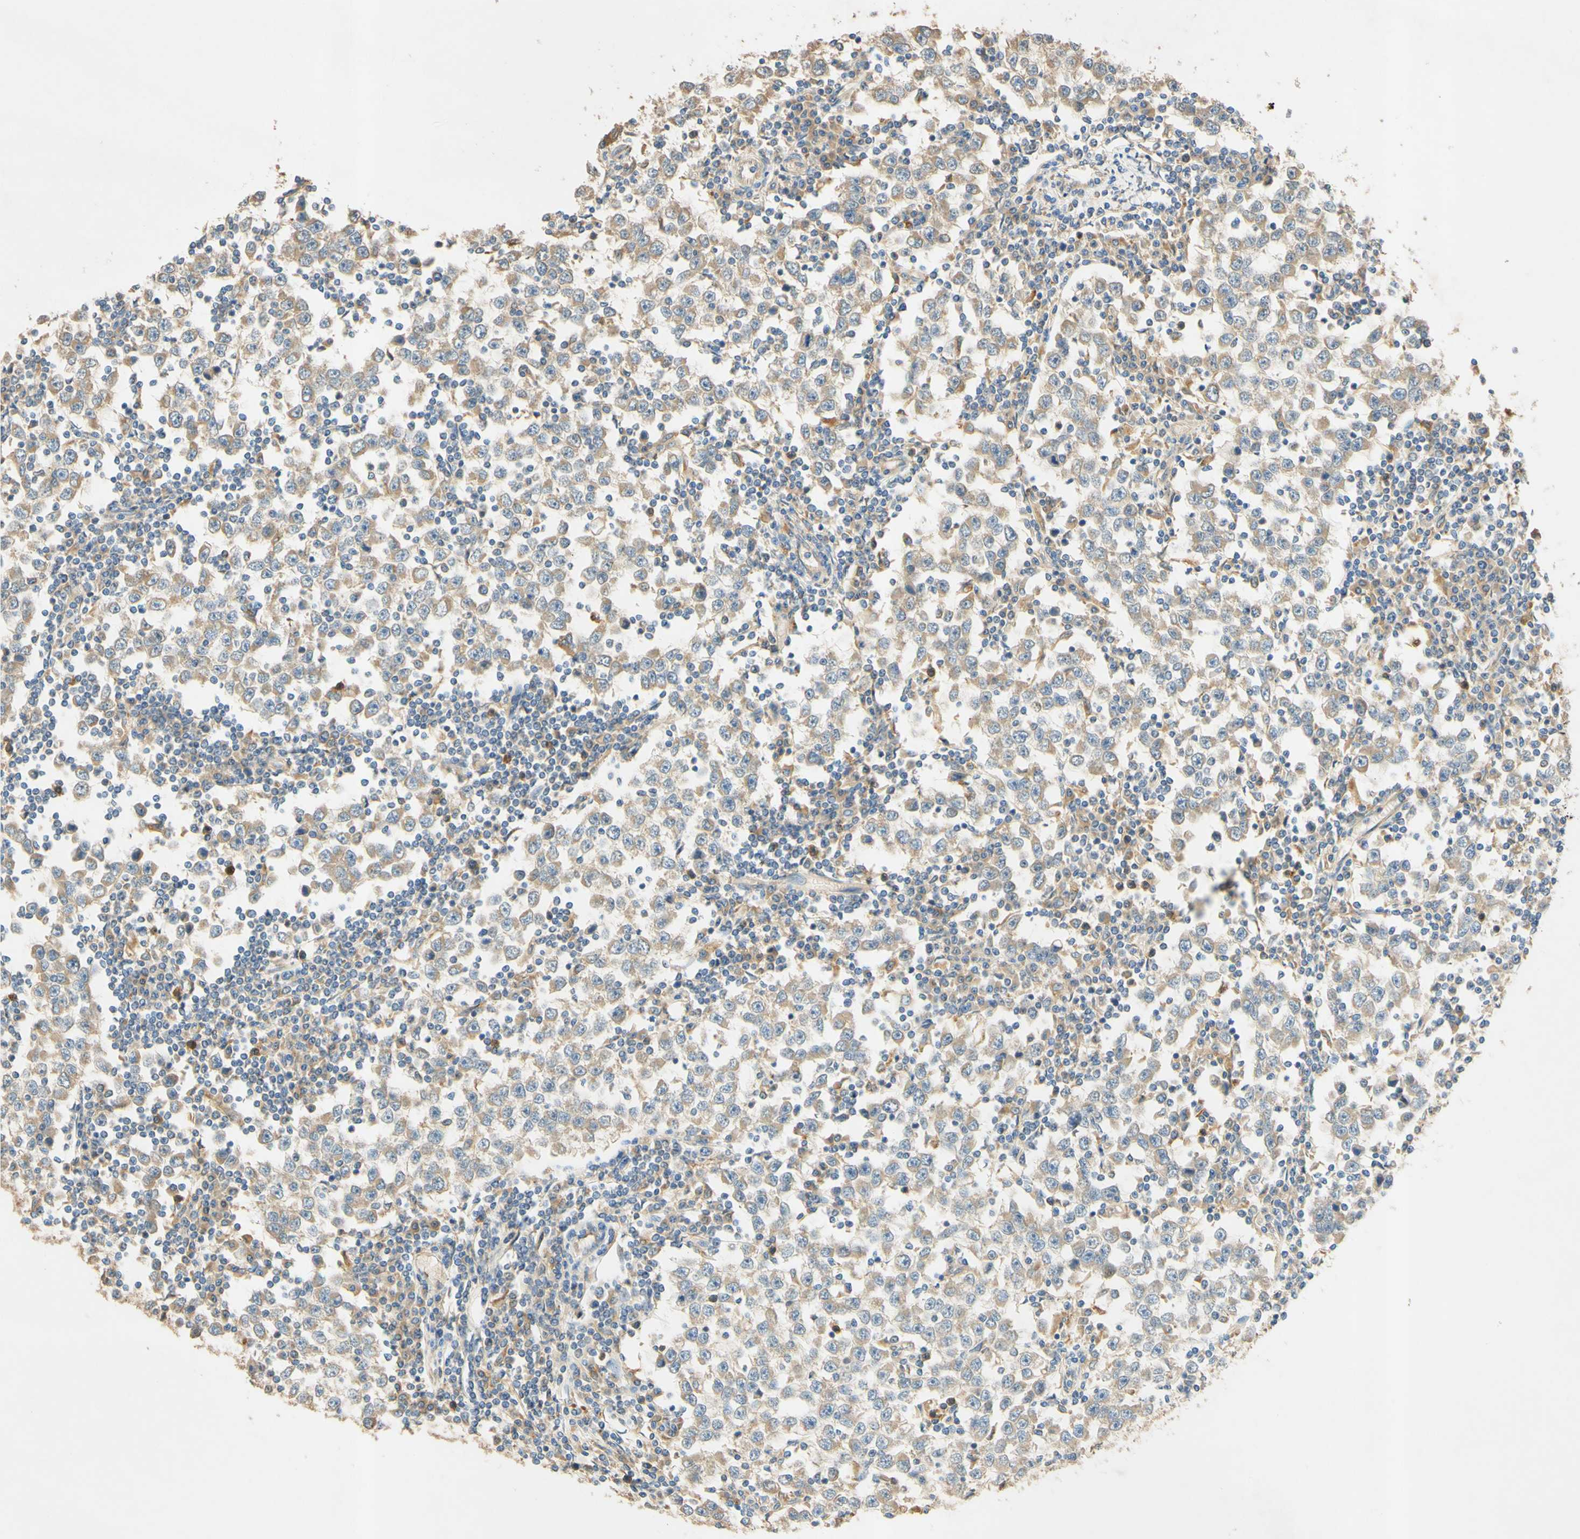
{"staining": {"intensity": "weak", "quantity": ">75%", "location": "cytoplasmic/membranous"}, "tissue": "testis cancer", "cell_type": "Tumor cells", "image_type": "cancer", "snomed": [{"axis": "morphology", "description": "Seminoma, NOS"}, {"axis": "topography", "description": "Testis"}], "caption": "Tumor cells demonstrate weak cytoplasmic/membranous staining in approximately >75% of cells in testis cancer (seminoma).", "gene": "ENTREP2", "patient": {"sex": "male", "age": 65}}